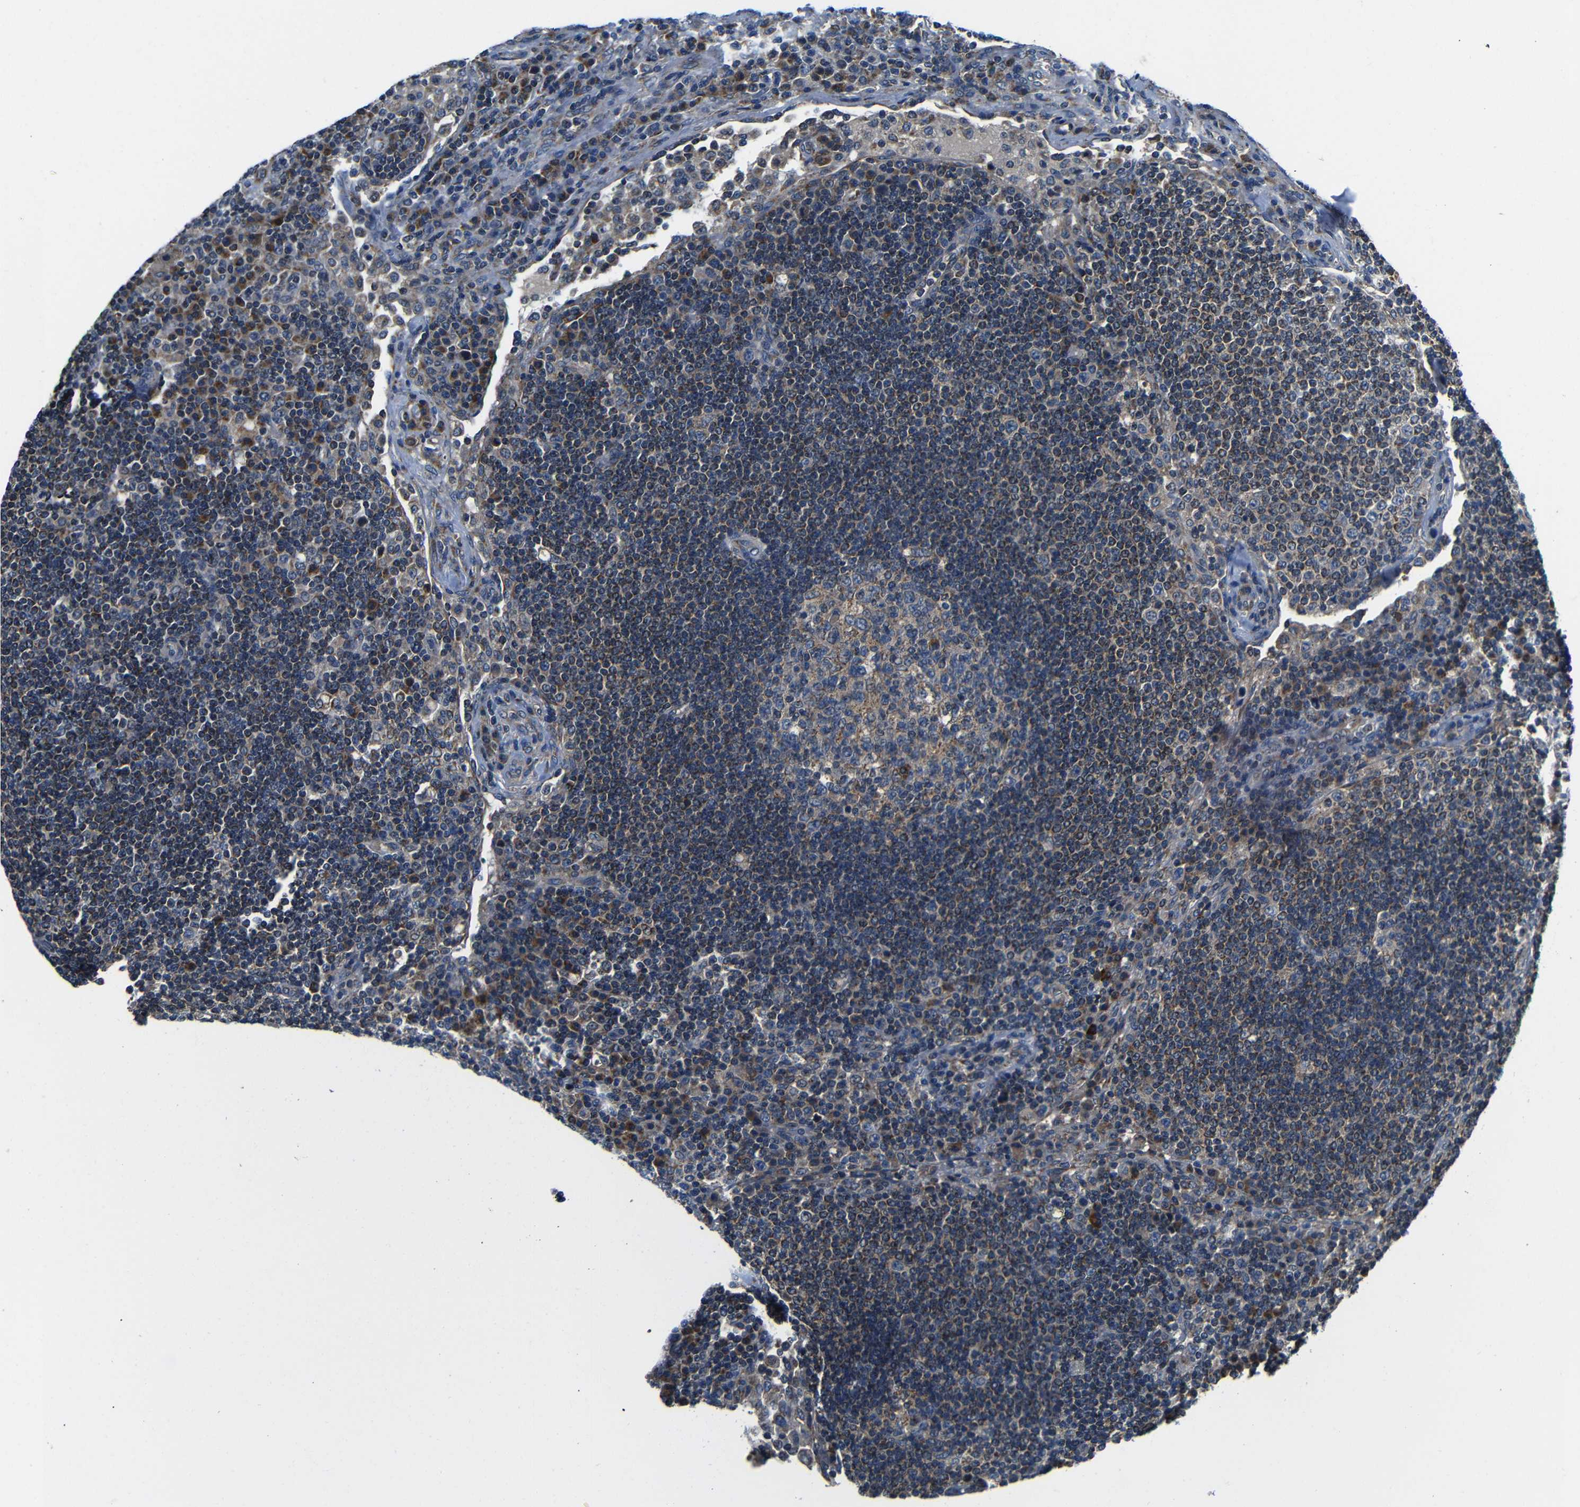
{"staining": {"intensity": "weak", "quantity": "25%-75%", "location": "cytoplasmic/membranous"}, "tissue": "lymph node", "cell_type": "Germinal center cells", "image_type": "normal", "snomed": [{"axis": "morphology", "description": "Normal tissue, NOS"}, {"axis": "topography", "description": "Lymph node"}], "caption": "DAB immunohistochemical staining of normal human lymph node exhibits weak cytoplasmic/membranous protein positivity in approximately 25%-75% of germinal center cells. (Brightfield microscopy of DAB IHC at high magnification).", "gene": "FKBP14", "patient": {"sex": "female", "age": 53}}